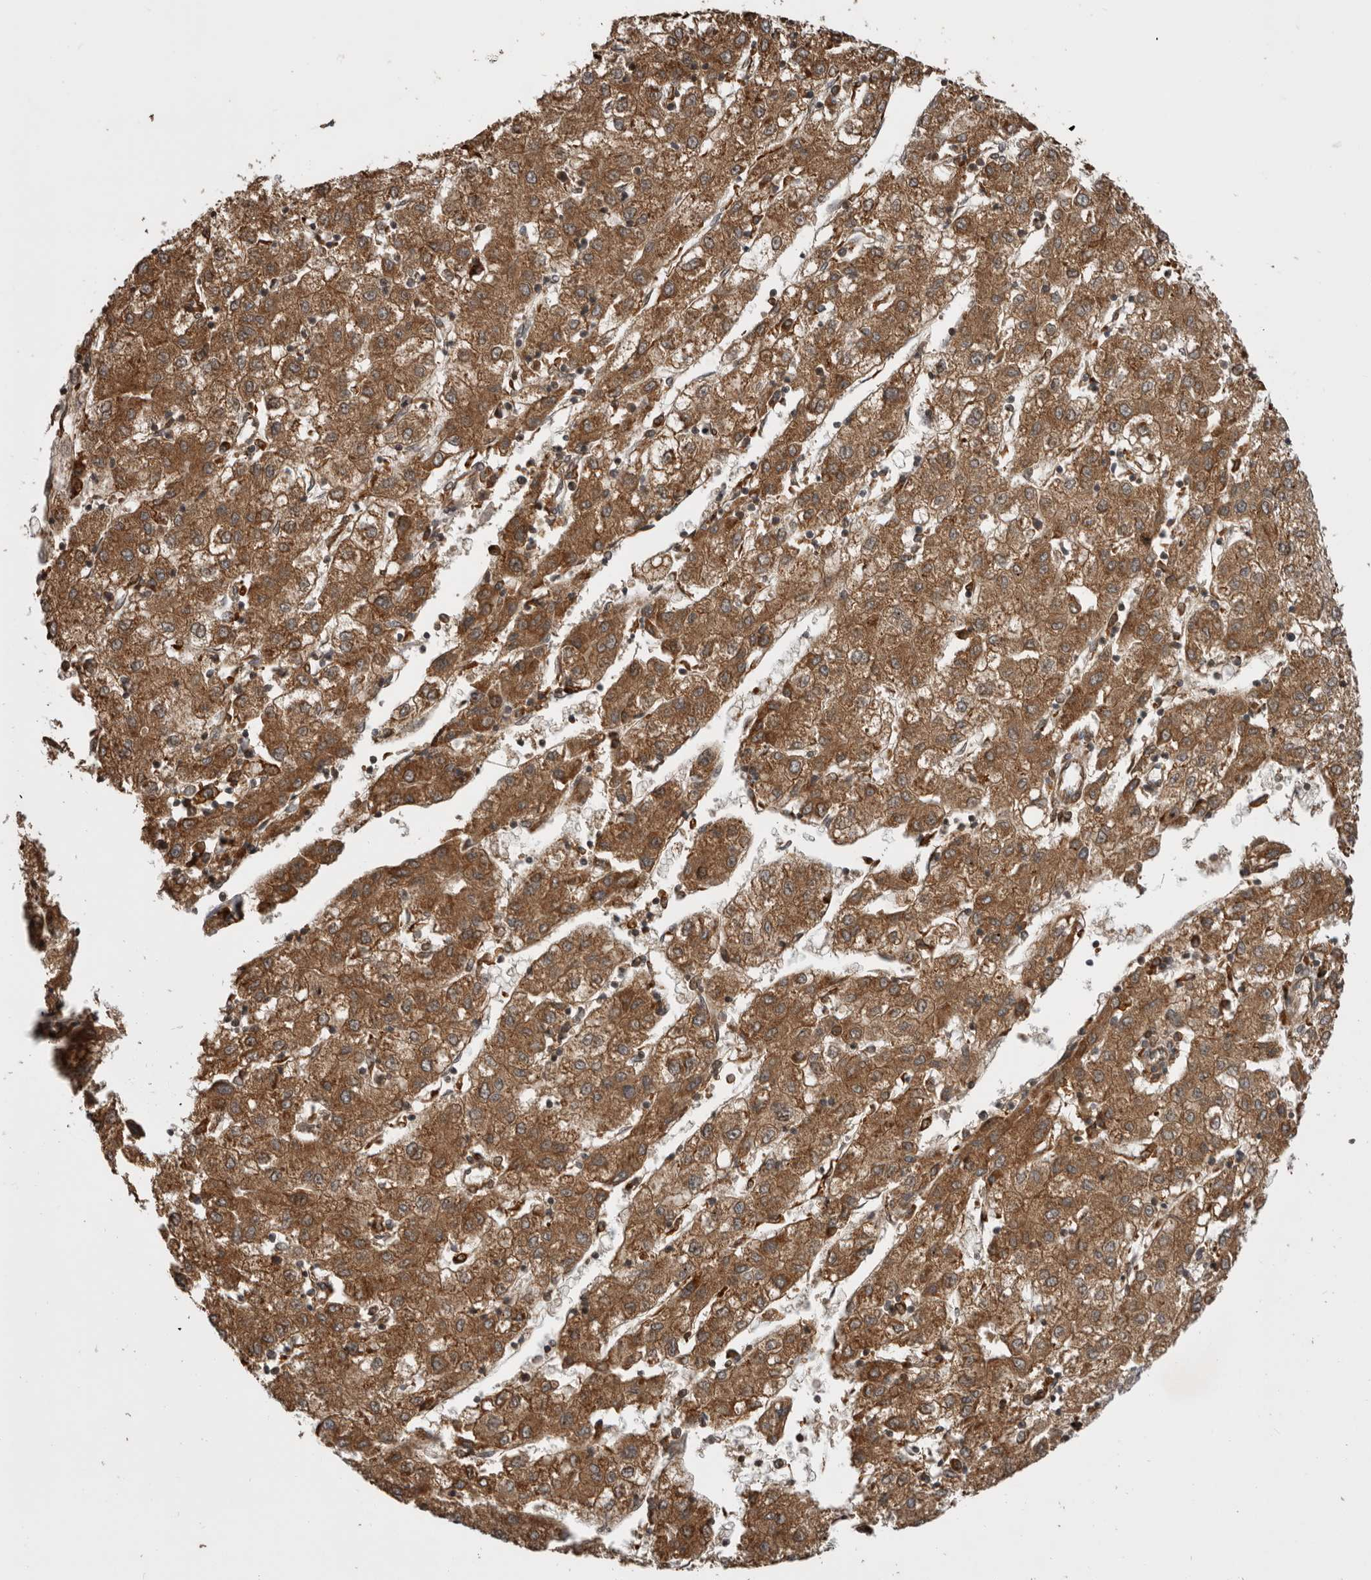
{"staining": {"intensity": "moderate", "quantity": ">75%", "location": "cytoplasmic/membranous"}, "tissue": "liver cancer", "cell_type": "Tumor cells", "image_type": "cancer", "snomed": [{"axis": "morphology", "description": "Carcinoma, Hepatocellular, NOS"}, {"axis": "topography", "description": "Liver"}], "caption": "Immunohistochemical staining of human liver hepatocellular carcinoma exhibits medium levels of moderate cytoplasmic/membranous protein staining in approximately >75% of tumor cells.", "gene": "RAB3GAP2", "patient": {"sex": "male", "age": 72}}